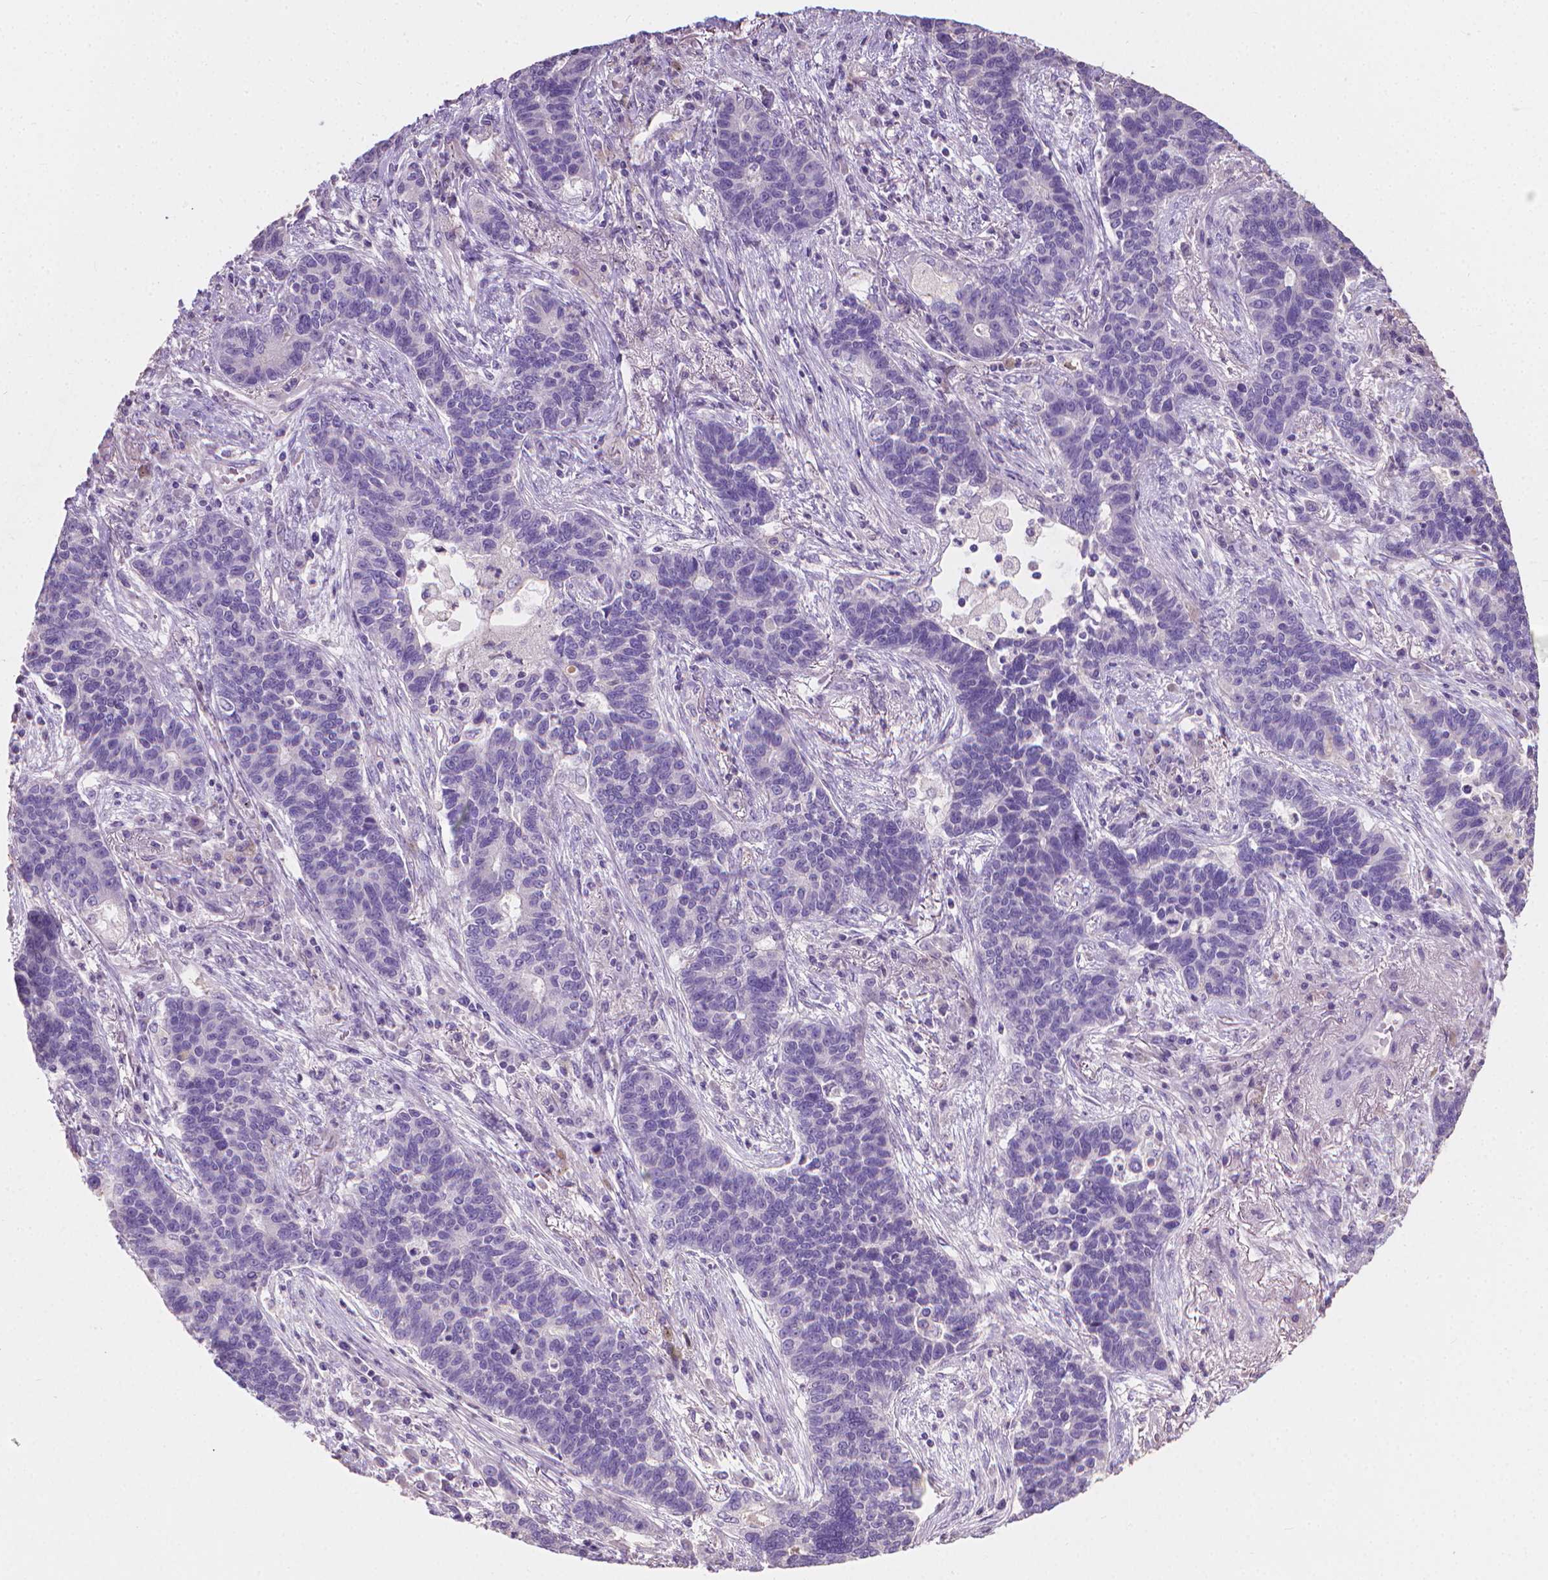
{"staining": {"intensity": "negative", "quantity": "none", "location": "none"}, "tissue": "lung cancer", "cell_type": "Tumor cells", "image_type": "cancer", "snomed": [{"axis": "morphology", "description": "Adenocarcinoma, NOS"}, {"axis": "topography", "description": "Lung"}], "caption": "This is an immunohistochemistry (IHC) micrograph of human lung cancer (adenocarcinoma). There is no expression in tumor cells.", "gene": "CABCOCO1", "patient": {"sex": "female", "age": 57}}